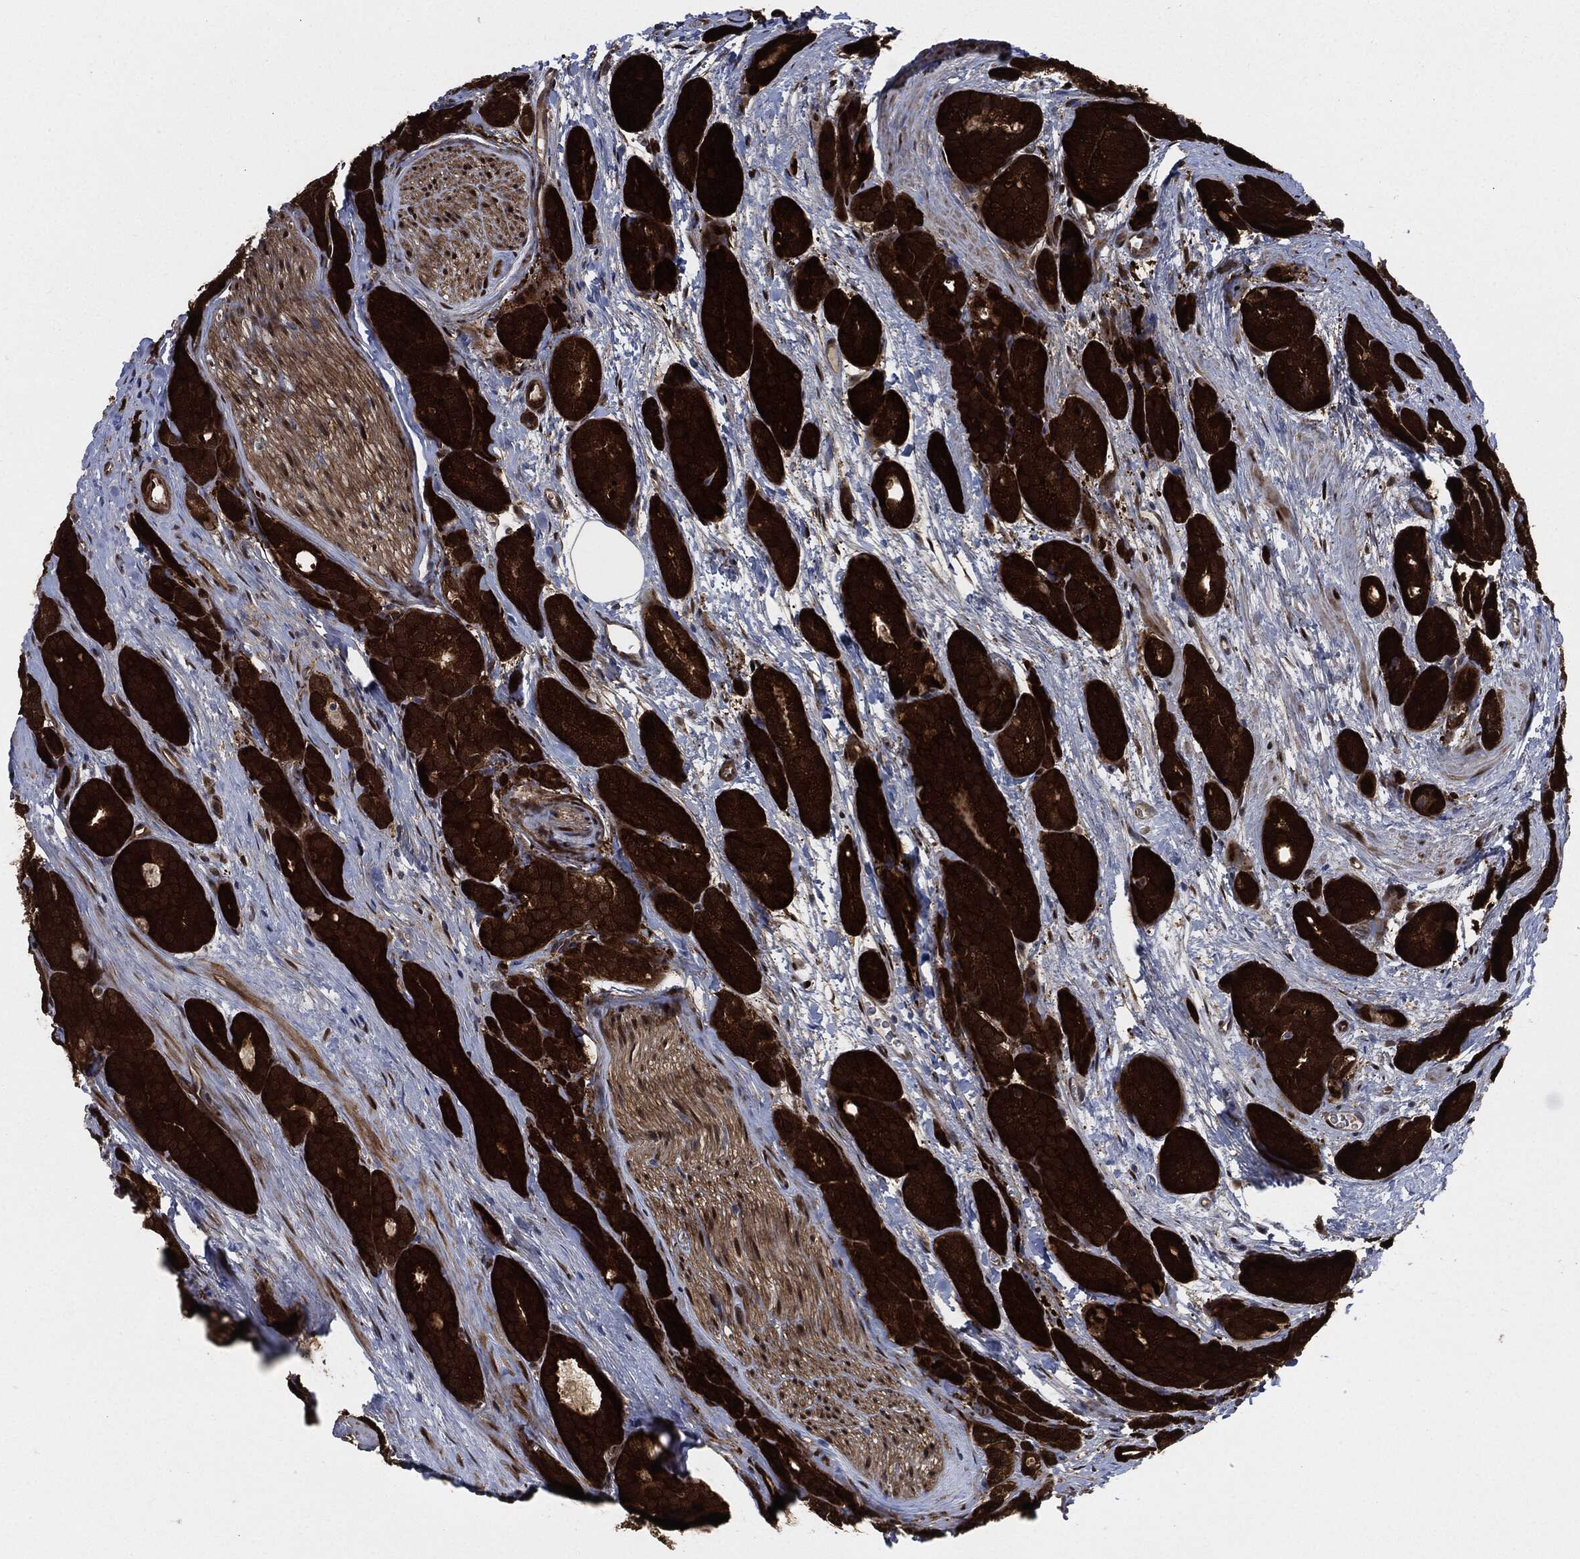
{"staining": {"intensity": "strong", "quantity": ">75%", "location": "cytoplasmic/membranous,nuclear"}, "tissue": "prostate cancer", "cell_type": "Tumor cells", "image_type": "cancer", "snomed": [{"axis": "morphology", "description": "Adenocarcinoma, NOS"}, {"axis": "topography", "description": "Prostate"}], "caption": "Immunohistochemical staining of prostate adenocarcinoma displays strong cytoplasmic/membranous and nuclear protein expression in approximately >75% of tumor cells.", "gene": "DCTN1", "patient": {"sex": "male", "age": 71}}